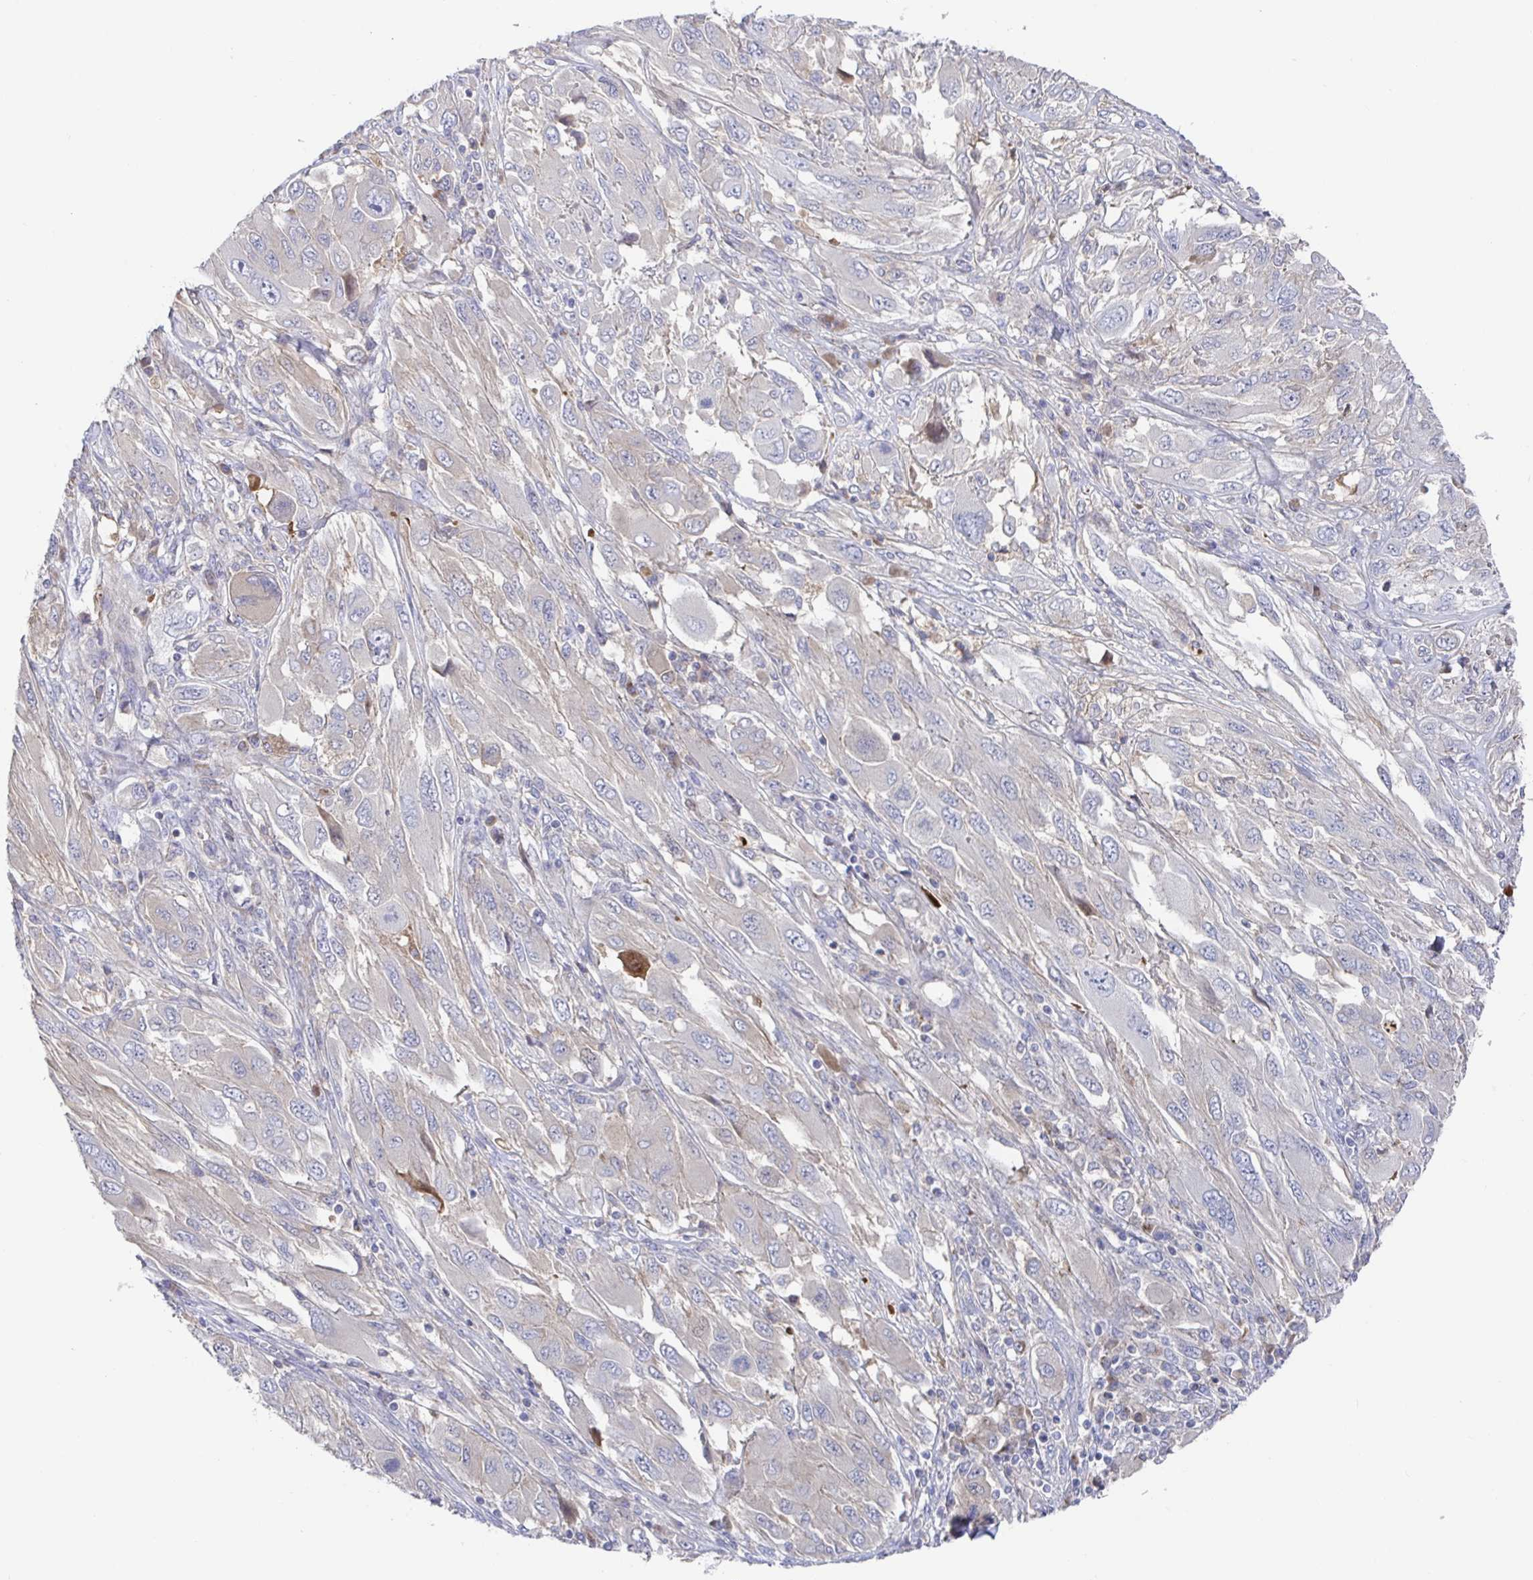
{"staining": {"intensity": "negative", "quantity": "none", "location": "none"}, "tissue": "melanoma", "cell_type": "Tumor cells", "image_type": "cancer", "snomed": [{"axis": "morphology", "description": "Malignant melanoma, NOS"}, {"axis": "topography", "description": "Skin"}], "caption": "DAB (3,3'-diaminobenzidine) immunohistochemical staining of malignant melanoma shows no significant expression in tumor cells.", "gene": "GPR148", "patient": {"sex": "female", "age": 91}}